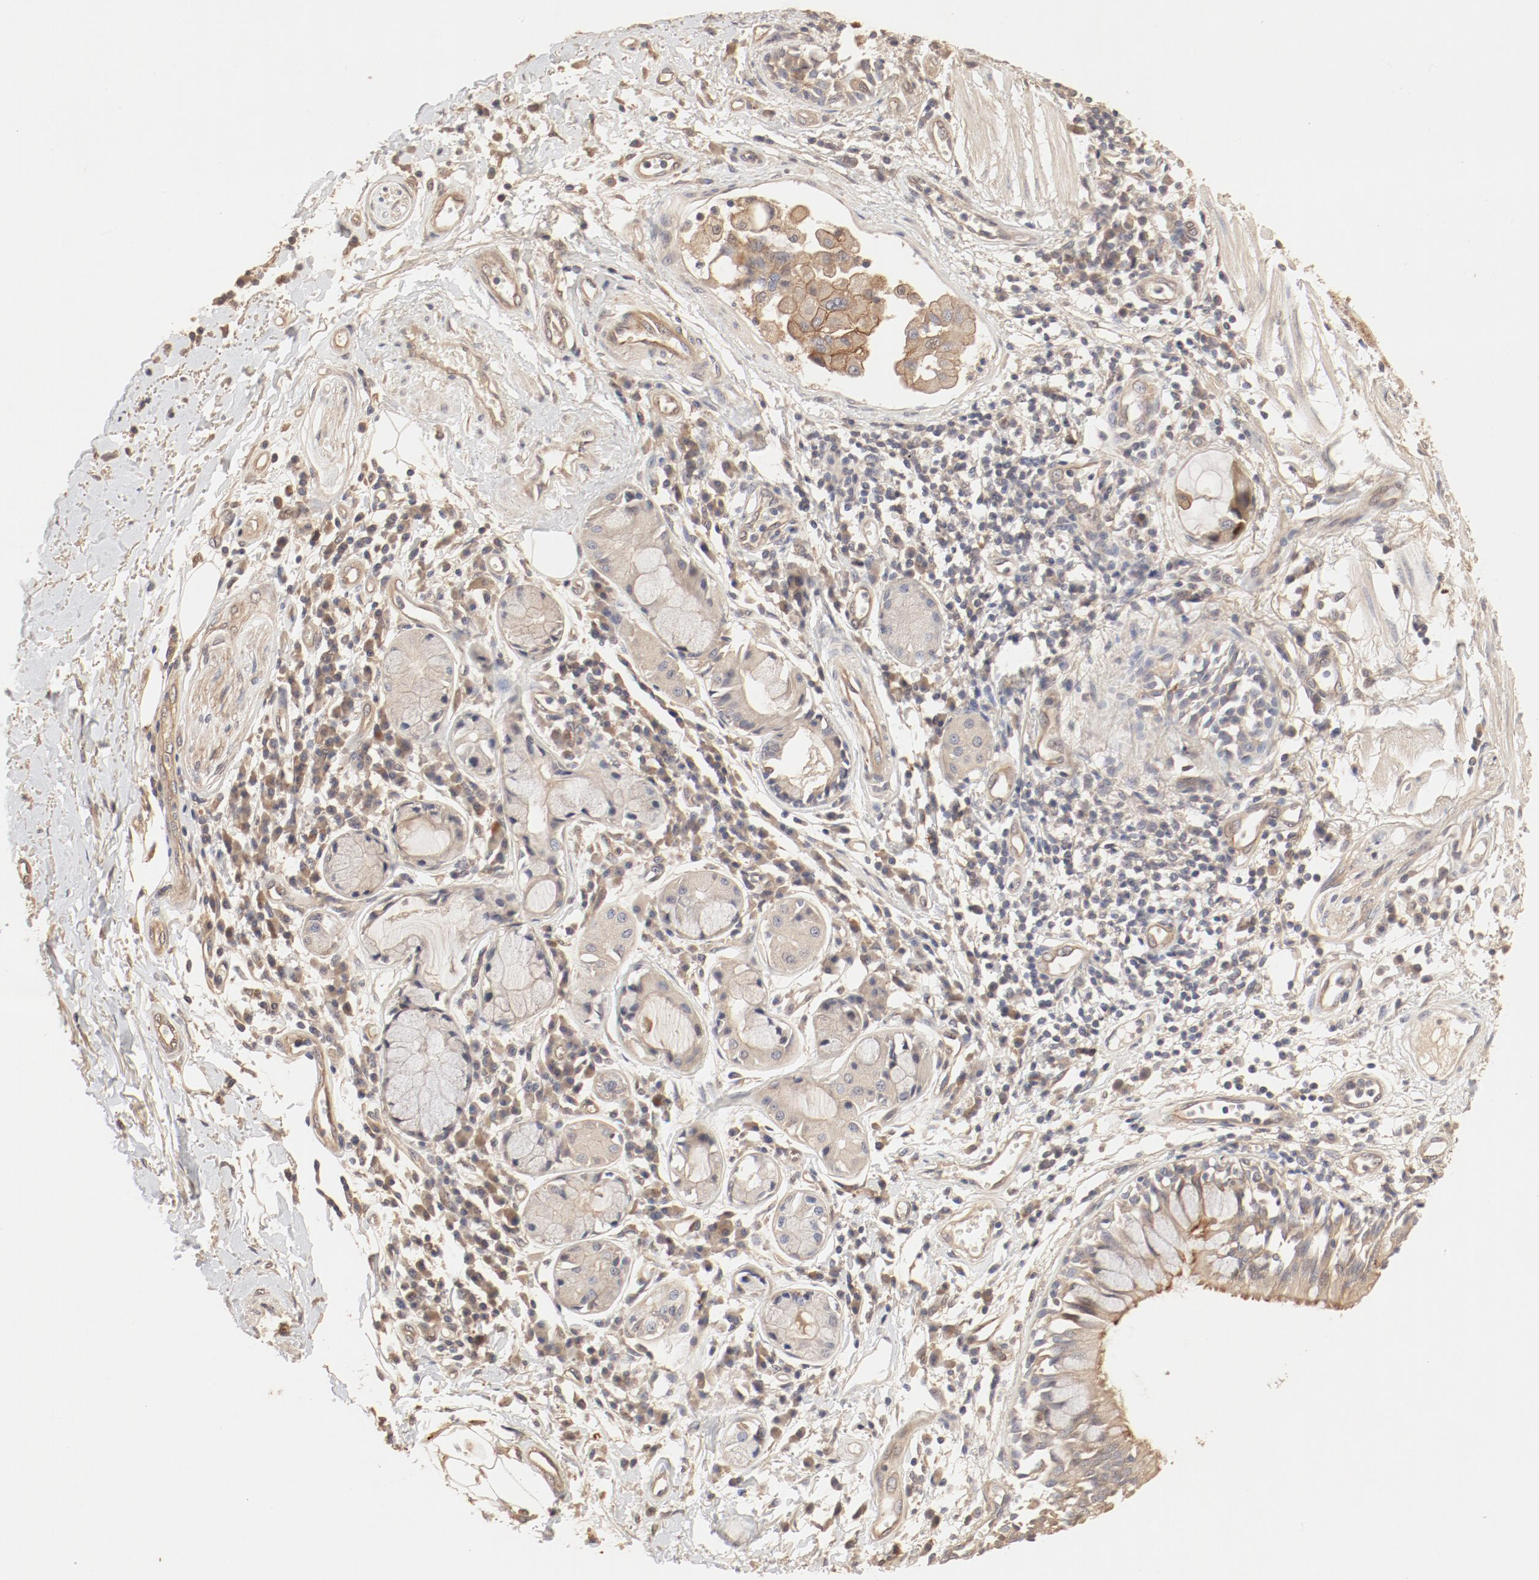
{"staining": {"intensity": "moderate", "quantity": ">75%", "location": "cytoplasmic/membranous"}, "tissue": "adipose tissue", "cell_type": "Adipocytes", "image_type": "normal", "snomed": [{"axis": "morphology", "description": "Normal tissue, NOS"}, {"axis": "morphology", "description": "Adenocarcinoma, NOS"}, {"axis": "topography", "description": "Cartilage tissue"}, {"axis": "topography", "description": "Bronchus"}, {"axis": "topography", "description": "Lung"}], "caption": "Immunohistochemical staining of benign human adipose tissue exhibits moderate cytoplasmic/membranous protein positivity in about >75% of adipocytes.", "gene": "IL3RA", "patient": {"sex": "female", "age": 67}}